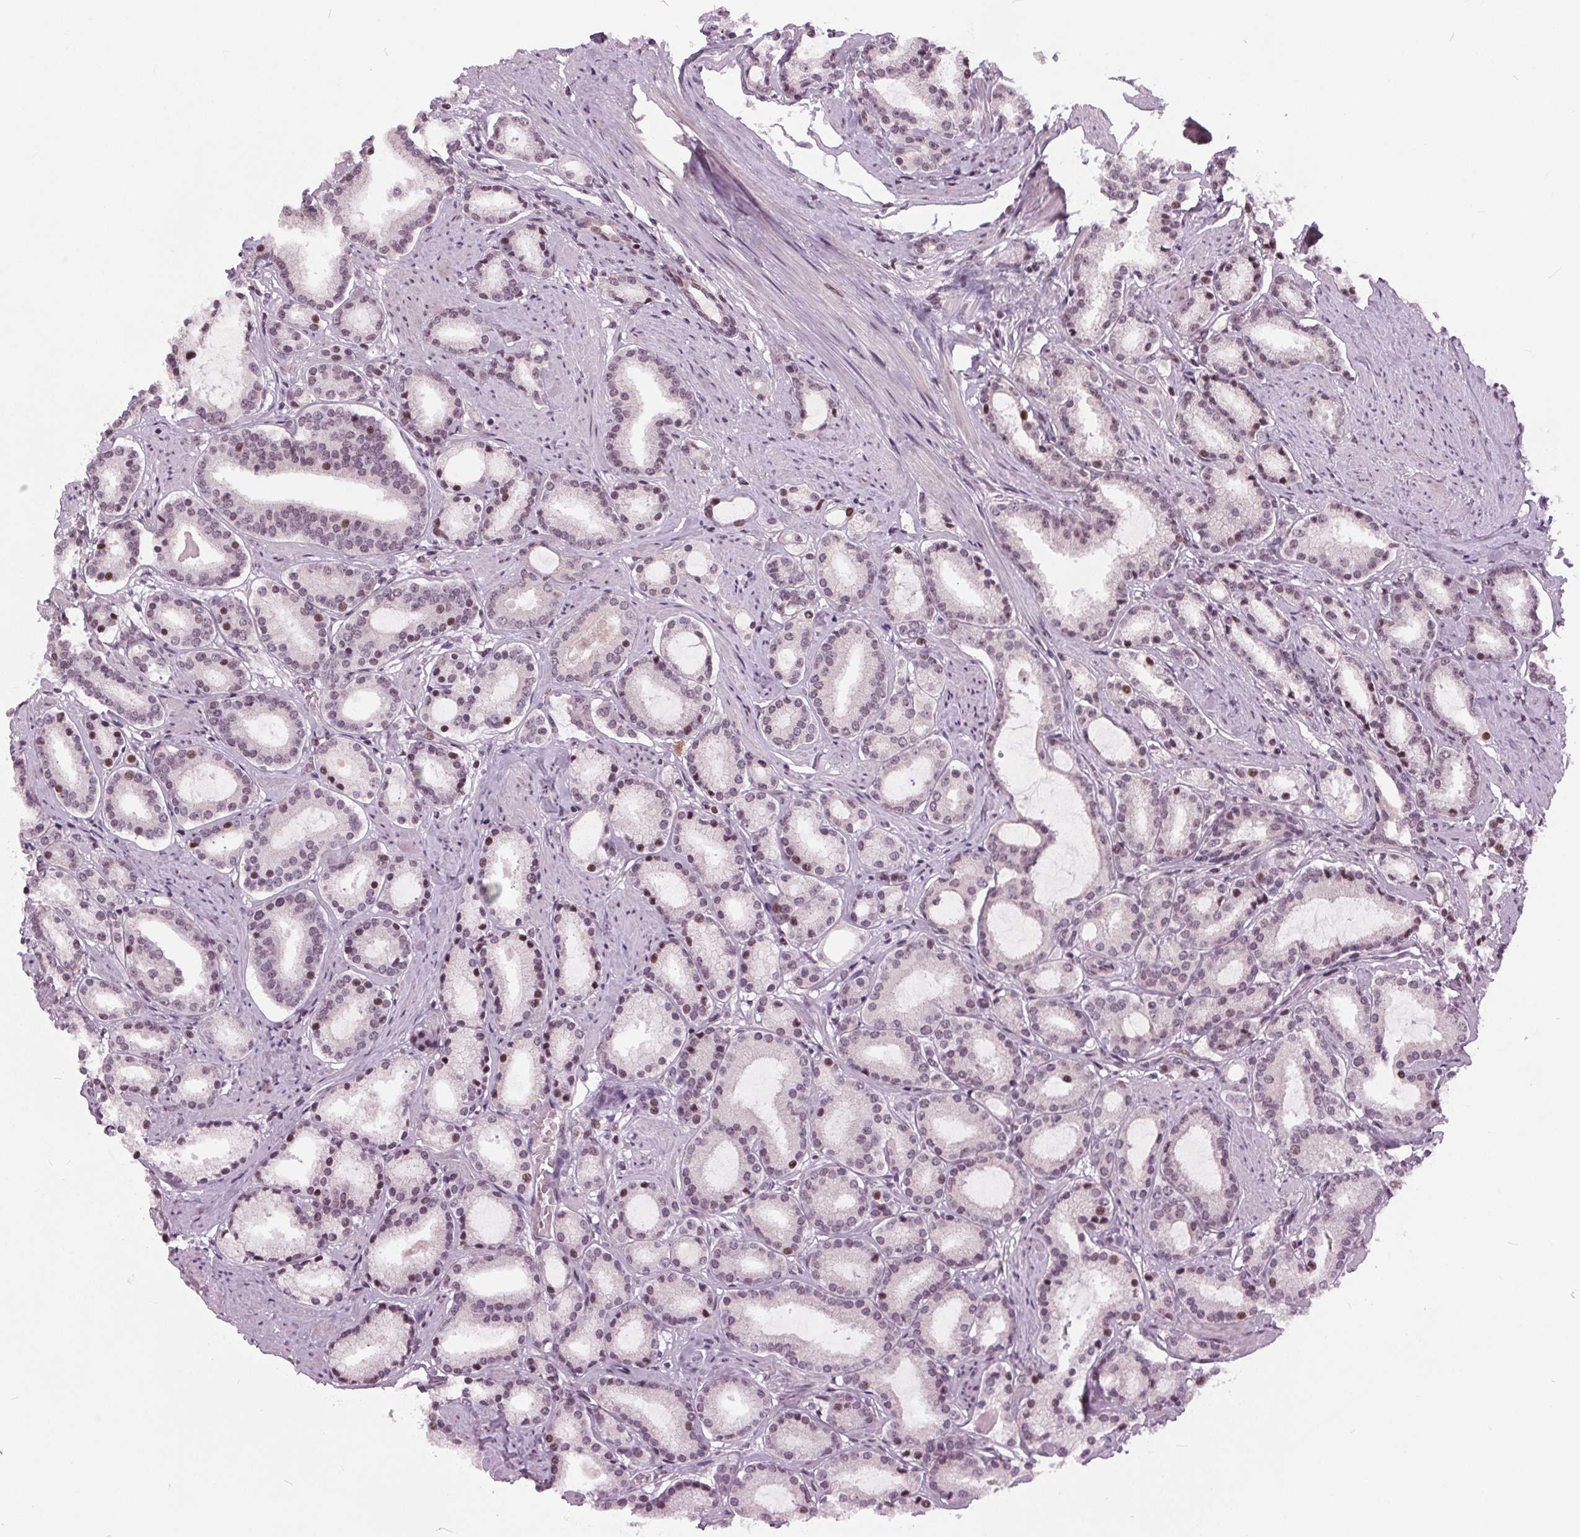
{"staining": {"intensity": "weak", "quantity": "<25%", "location": "nuclear"}, "tissue": "prostate cancer", "cell_type": "Tumor cells", "image_type": "cancer", "snomed": [{"axis": "morphology", "description": "Adenocarcinoma, High grade"}, {"axis": "topography", "description": "Prostate"}], "caption": "Protein analysis of high-grade adenocarcinoma (prostate) reveals no significant expression in tumor cells. (DAB IHC visualized using brightfield microscopy, high magnification).", "gene": "TTC34", "patient": {"sex": "male", "age": 63}}